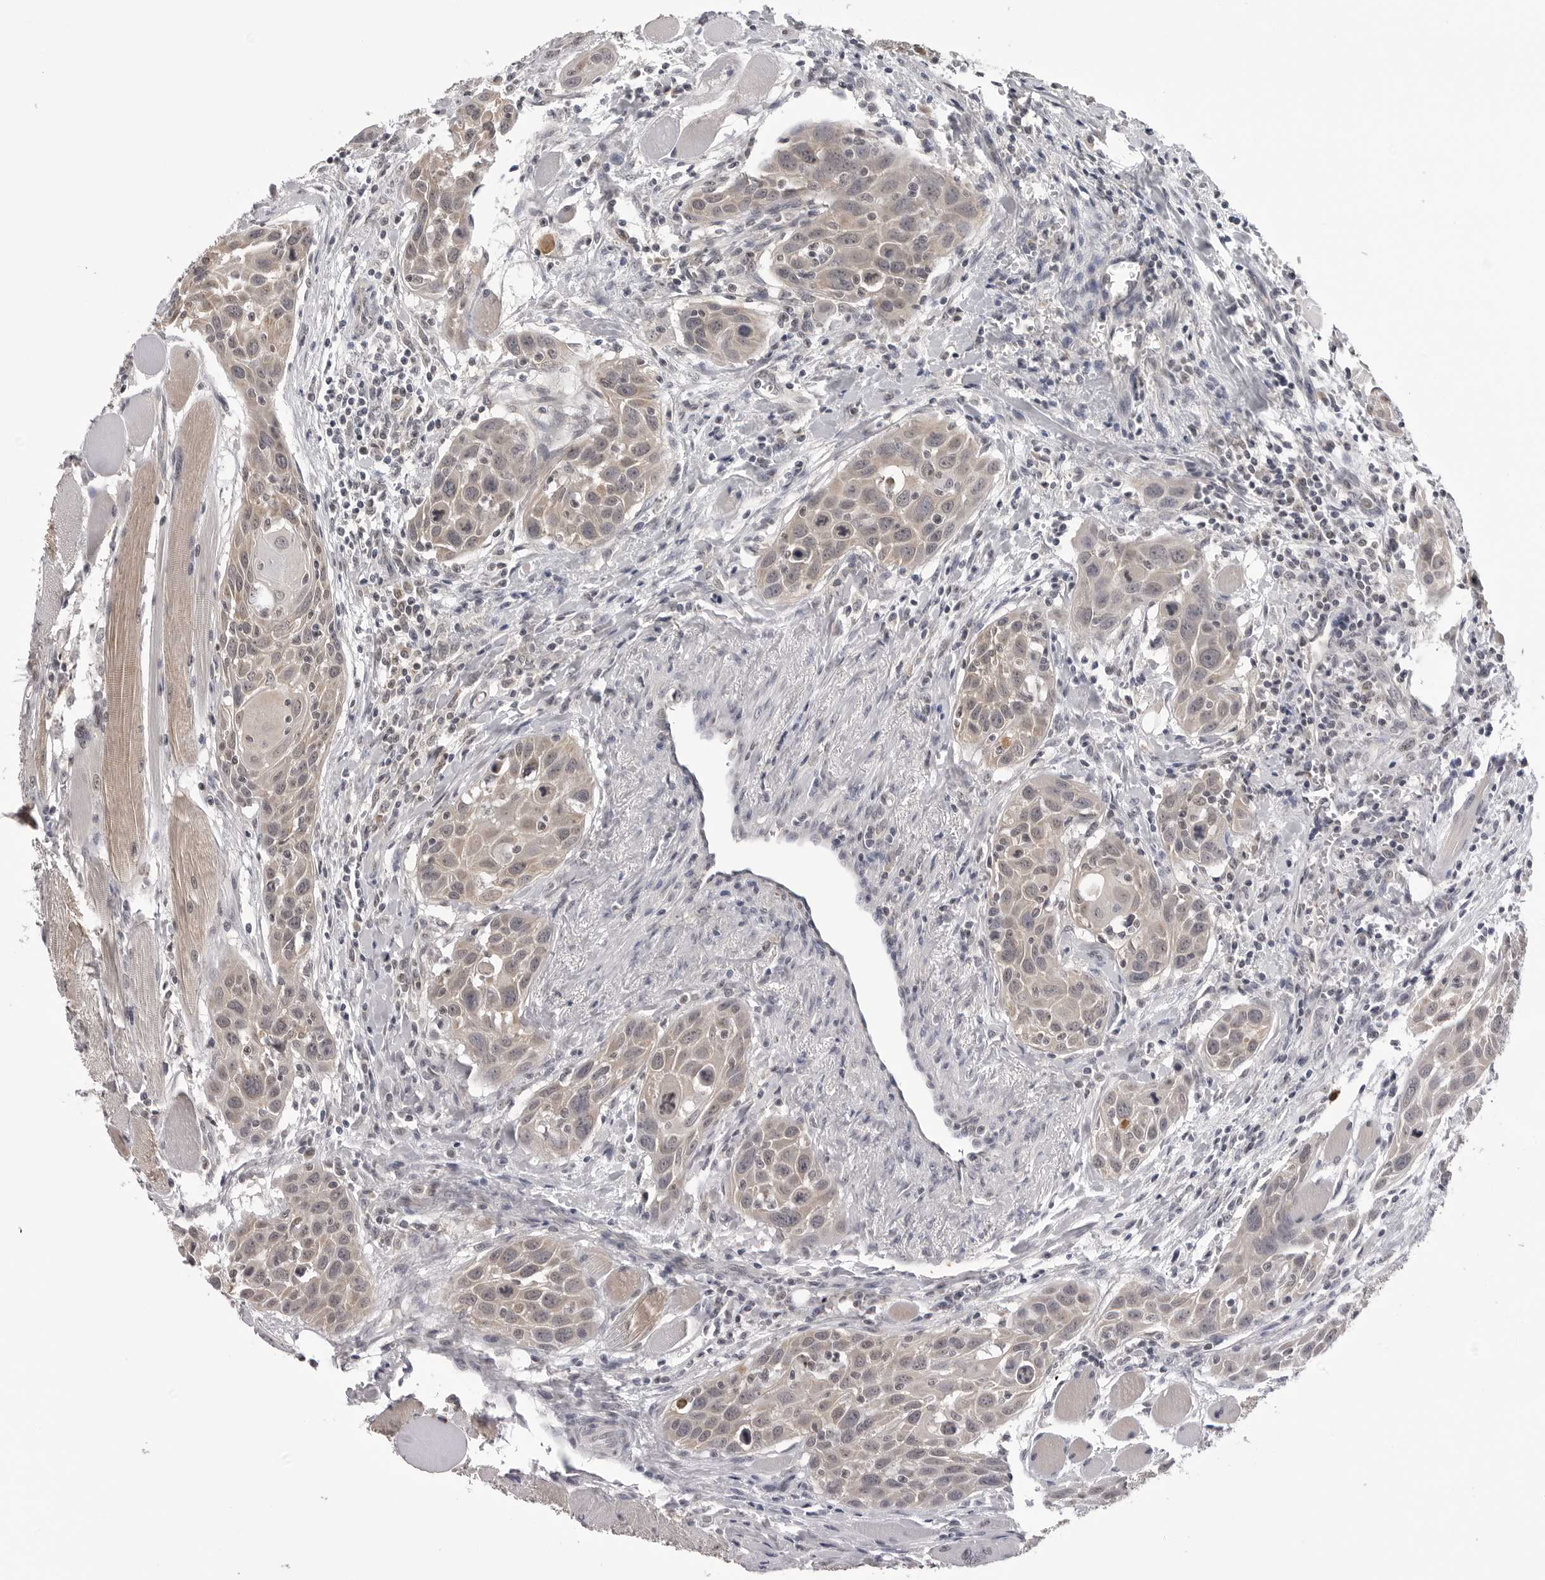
{"staining": {"intensity": "negative", "quantity": "none", "location": "none"}, "tissue": "head and neck cancer", "cell_type": "Tumor cells", "image_type": "cancer", "snomed": [{"axis": "morphology", "description": "Squamous cell carcinoma, NOS"}, {"axis": "topography", "description": "Oral tissue"}, {"axis": "topography", "description": "Head-Neck"}], "caption": "The image exhibits no significant positivity in tumor cells of squamous cell carcinoma (head and neck).", "gene": "CDK20", "patient": {"sex": "female", "age": 50}}